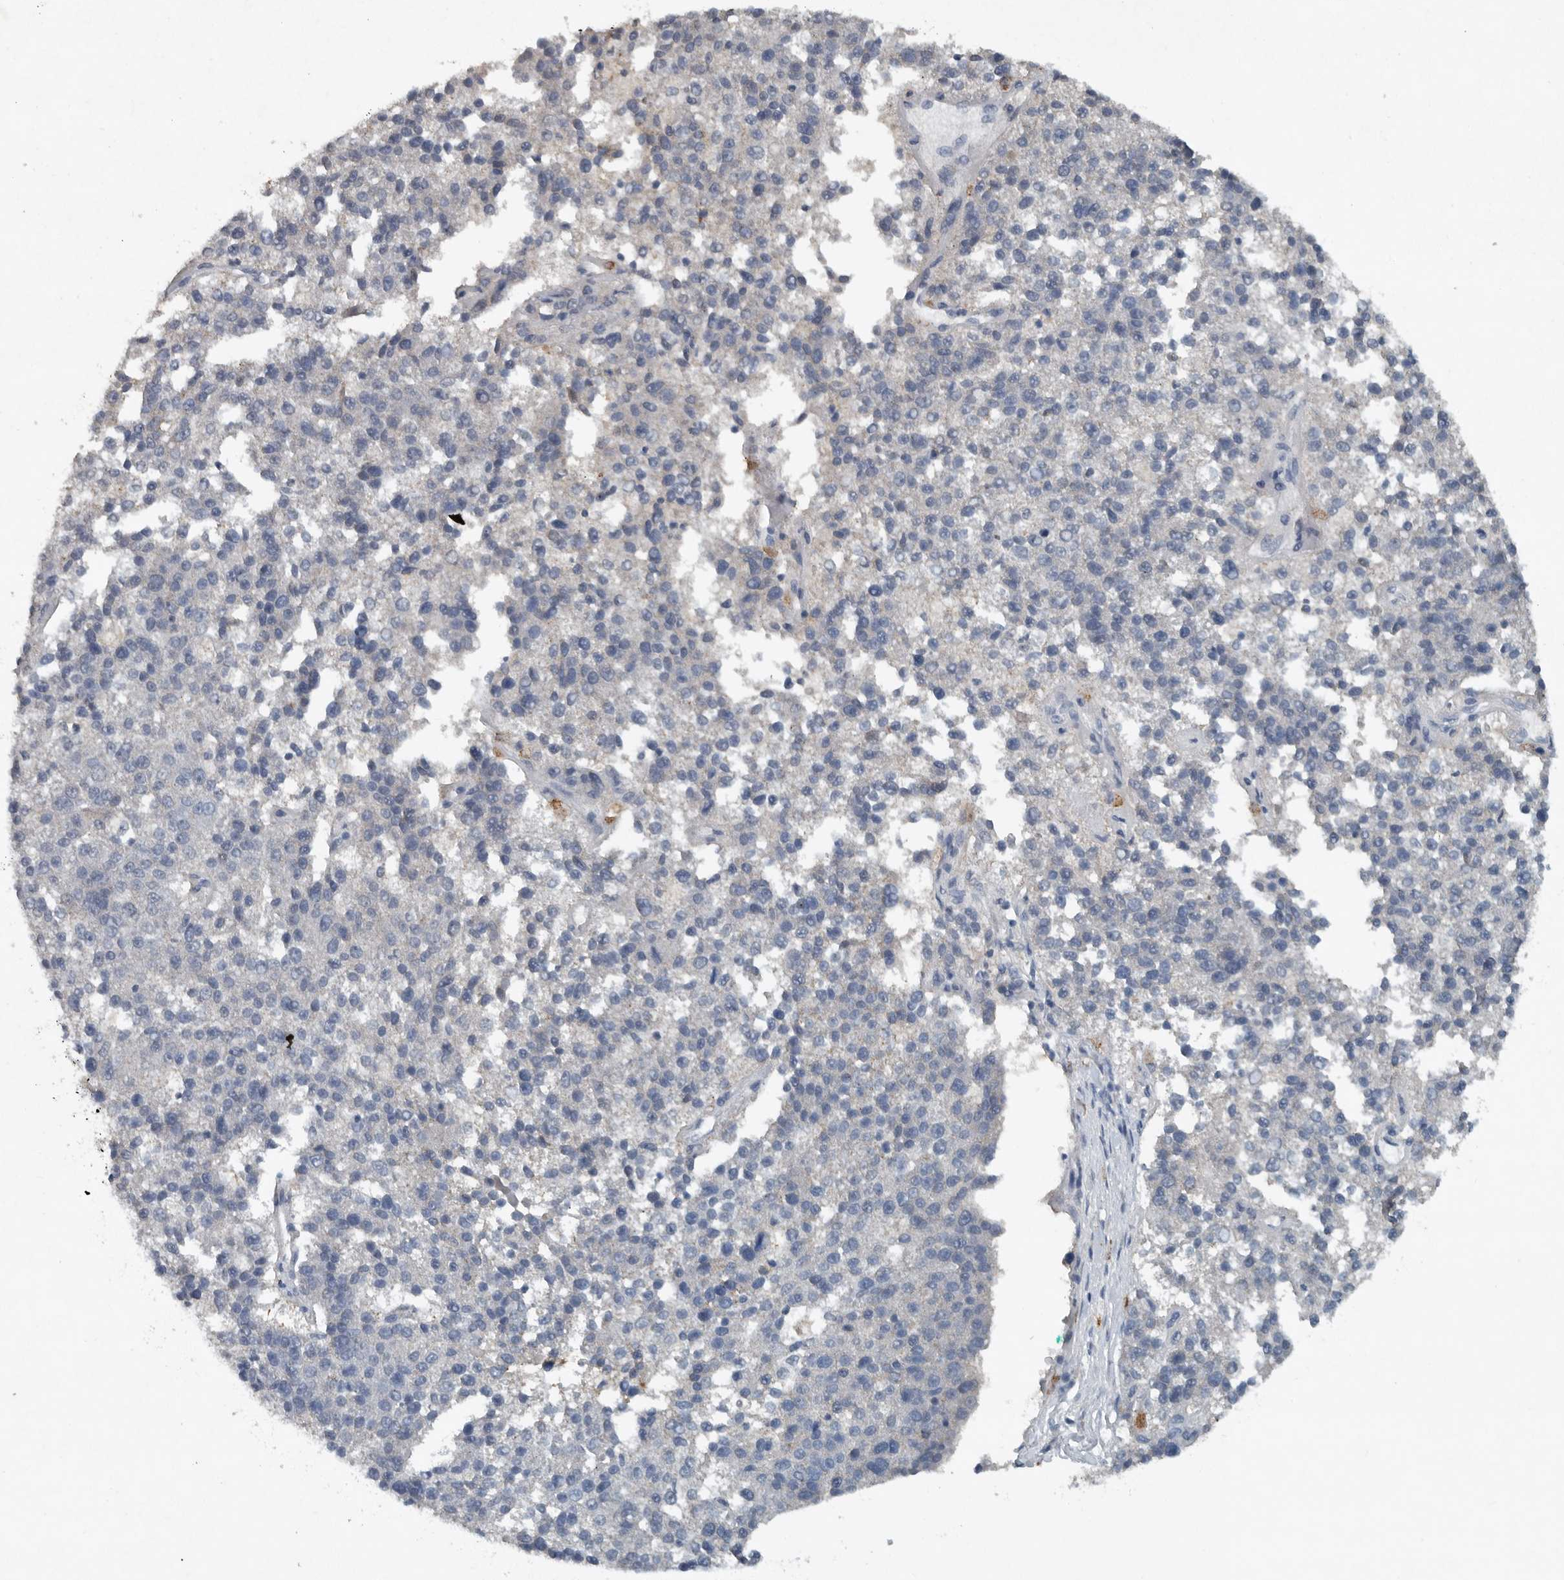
{"staining": {"intensity": "negative", "quantity": "none", "location": "none"}, "tissue": "pancreatic cancer", "cell_type": "Tumor cells", "image_type": "cancer", "snomed": [{"axis": "morphology", "description": "Adenocarcinoma, NOS"}, {"axis": "topography", "description": "Pancreas"}], "caption": "The micrograph shows no staining of tumor cells in pancreatic cancer.", "gene": "IL20", "patient": {"sex": "female", "age": 61}}